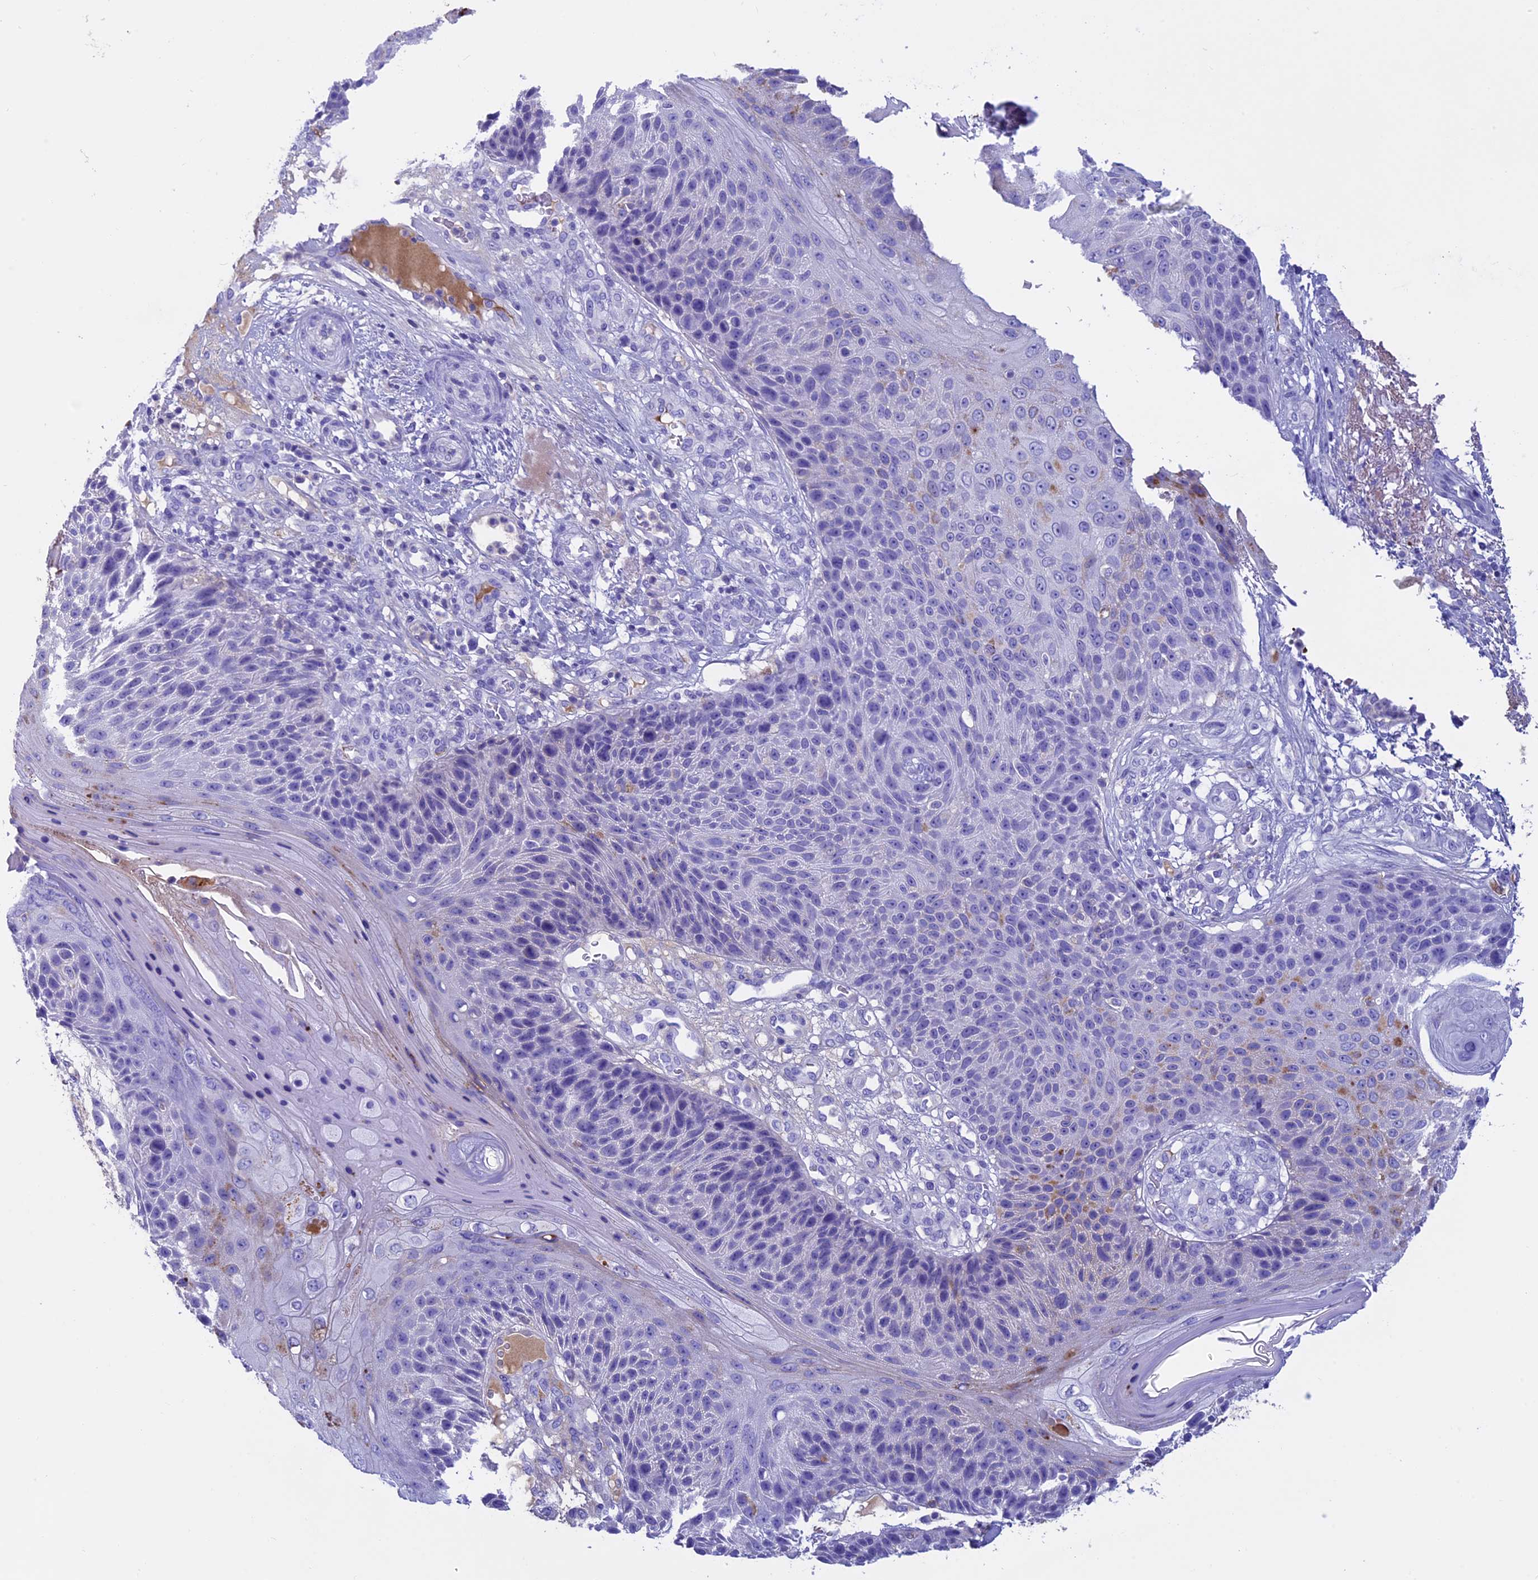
{"staining": {"intensity": "moderate", "quantity": "<25%", "location": "cytoplasmic/membranous"}, "tissue": "skin cancer", "cell_type": "Tumor cells", "image_type": "cancer", "snomed": [{"axis": "morphology", "description": "Squamous cell carcinoma, NOS"}, {"axis": "topography", "description": "Skin"}], "caption": "A micrograph of skin squamous cell carcinoma stained for a protein reveals moderate cytoplasmic/membranous brown staining in tumor cells.", "gene": "IGSF6", "patient": {"sex": "female", "age": 88}}